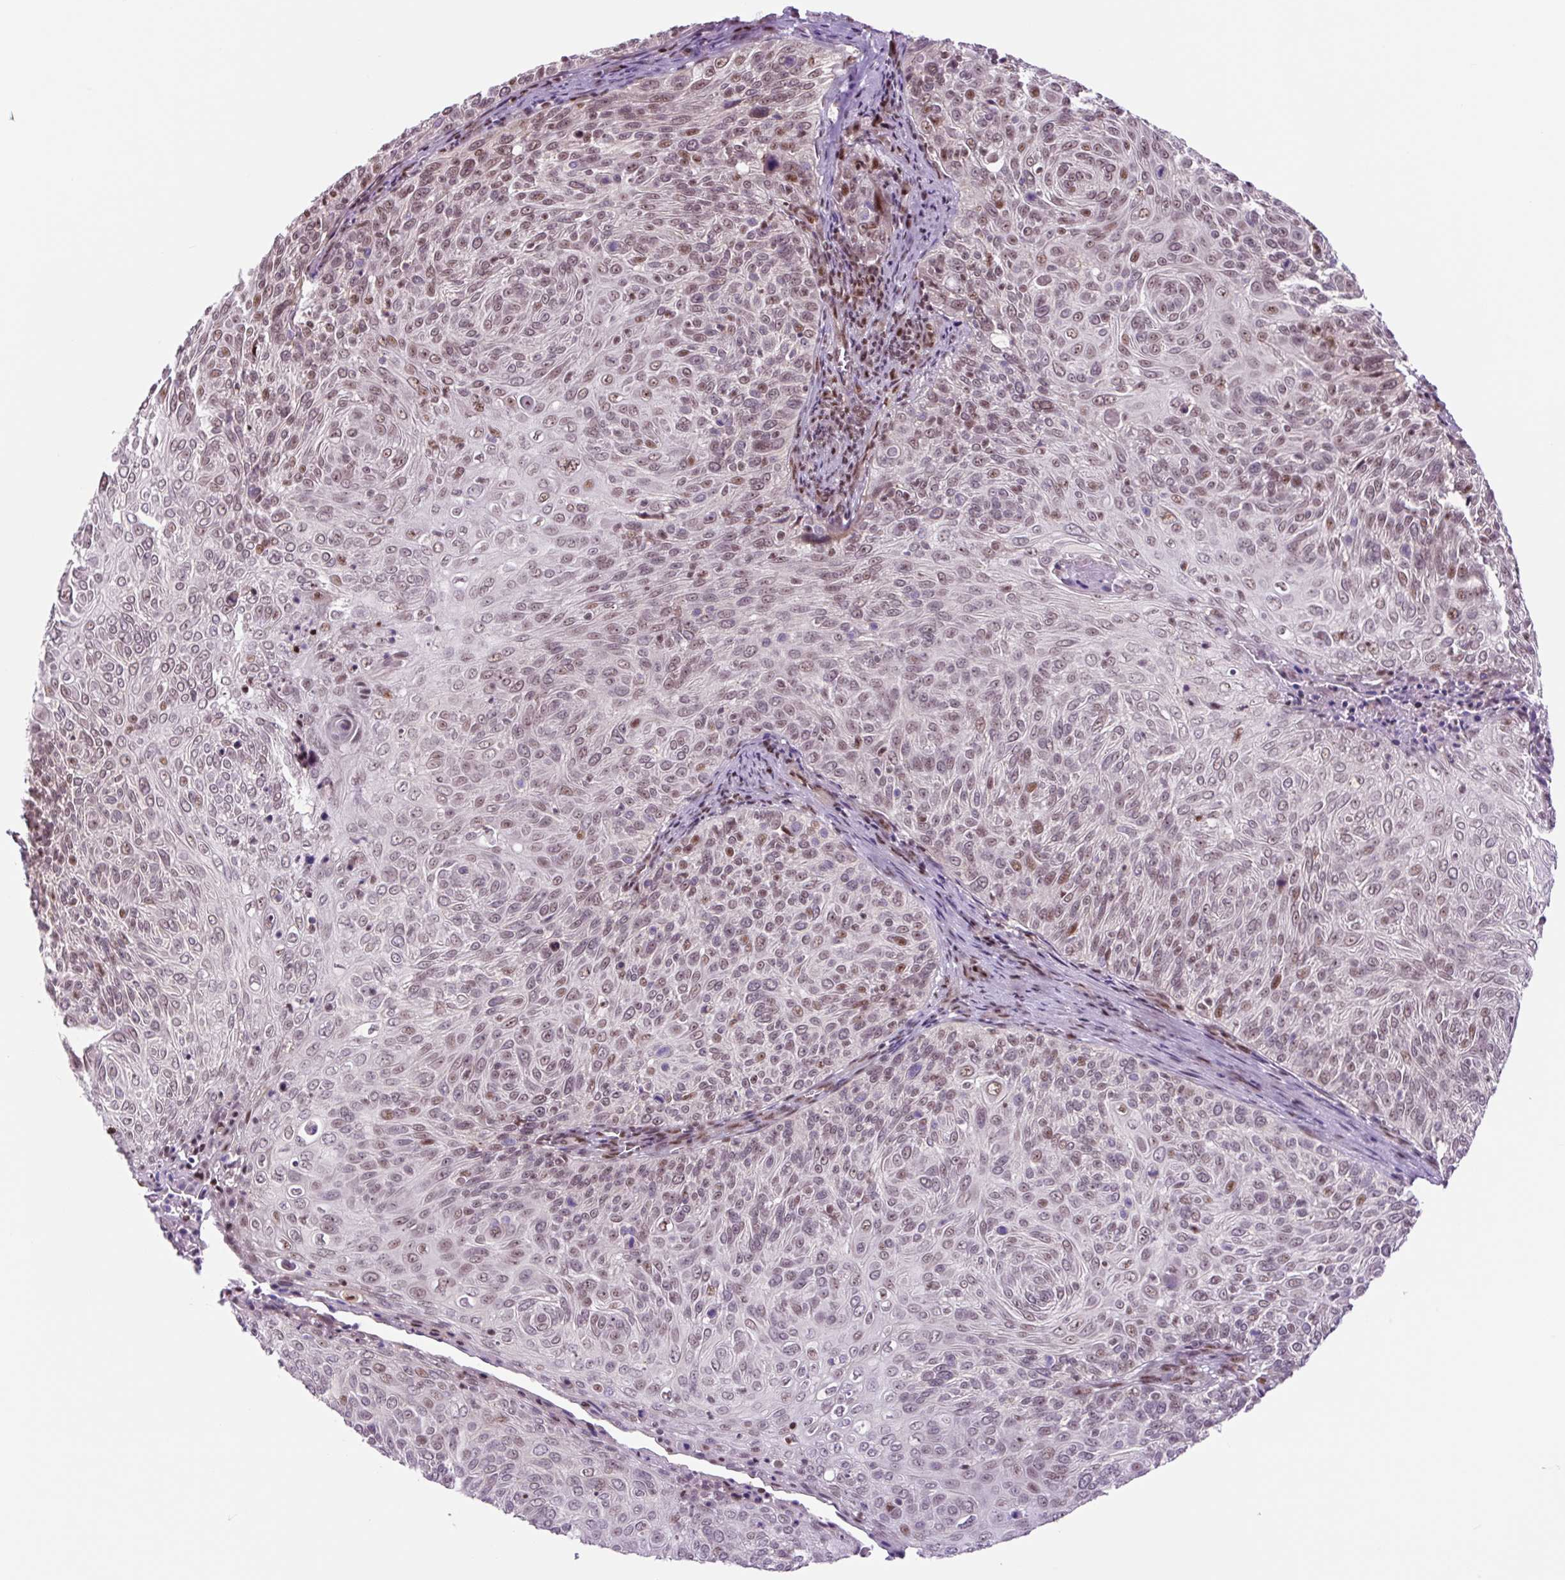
{"staining": {"intensity": "weak", "quantity": "25%-75%", "location": "nuclear"}, "tissue": "cervical cancer", "cell_type": "Tumor cells", "image_type": "cancer", "snomed": [{"axis": "morphology", "description": "Squamous cell carcinoma, NOS"}, {"axis": "topography", "description": "Cervix"}], "caption": "The micrograph displays staining of squamous cell carcinoma (cervical), revealing weak nuclear protein positivity (brown color) within tumor cells. The staining is performed using DAB brown chromogen to label protein expression. The nuclei are counter-stained blue using hematoxylin.", "gene": "TAF1A", "patient": {"sex": "female", "age": 31}}